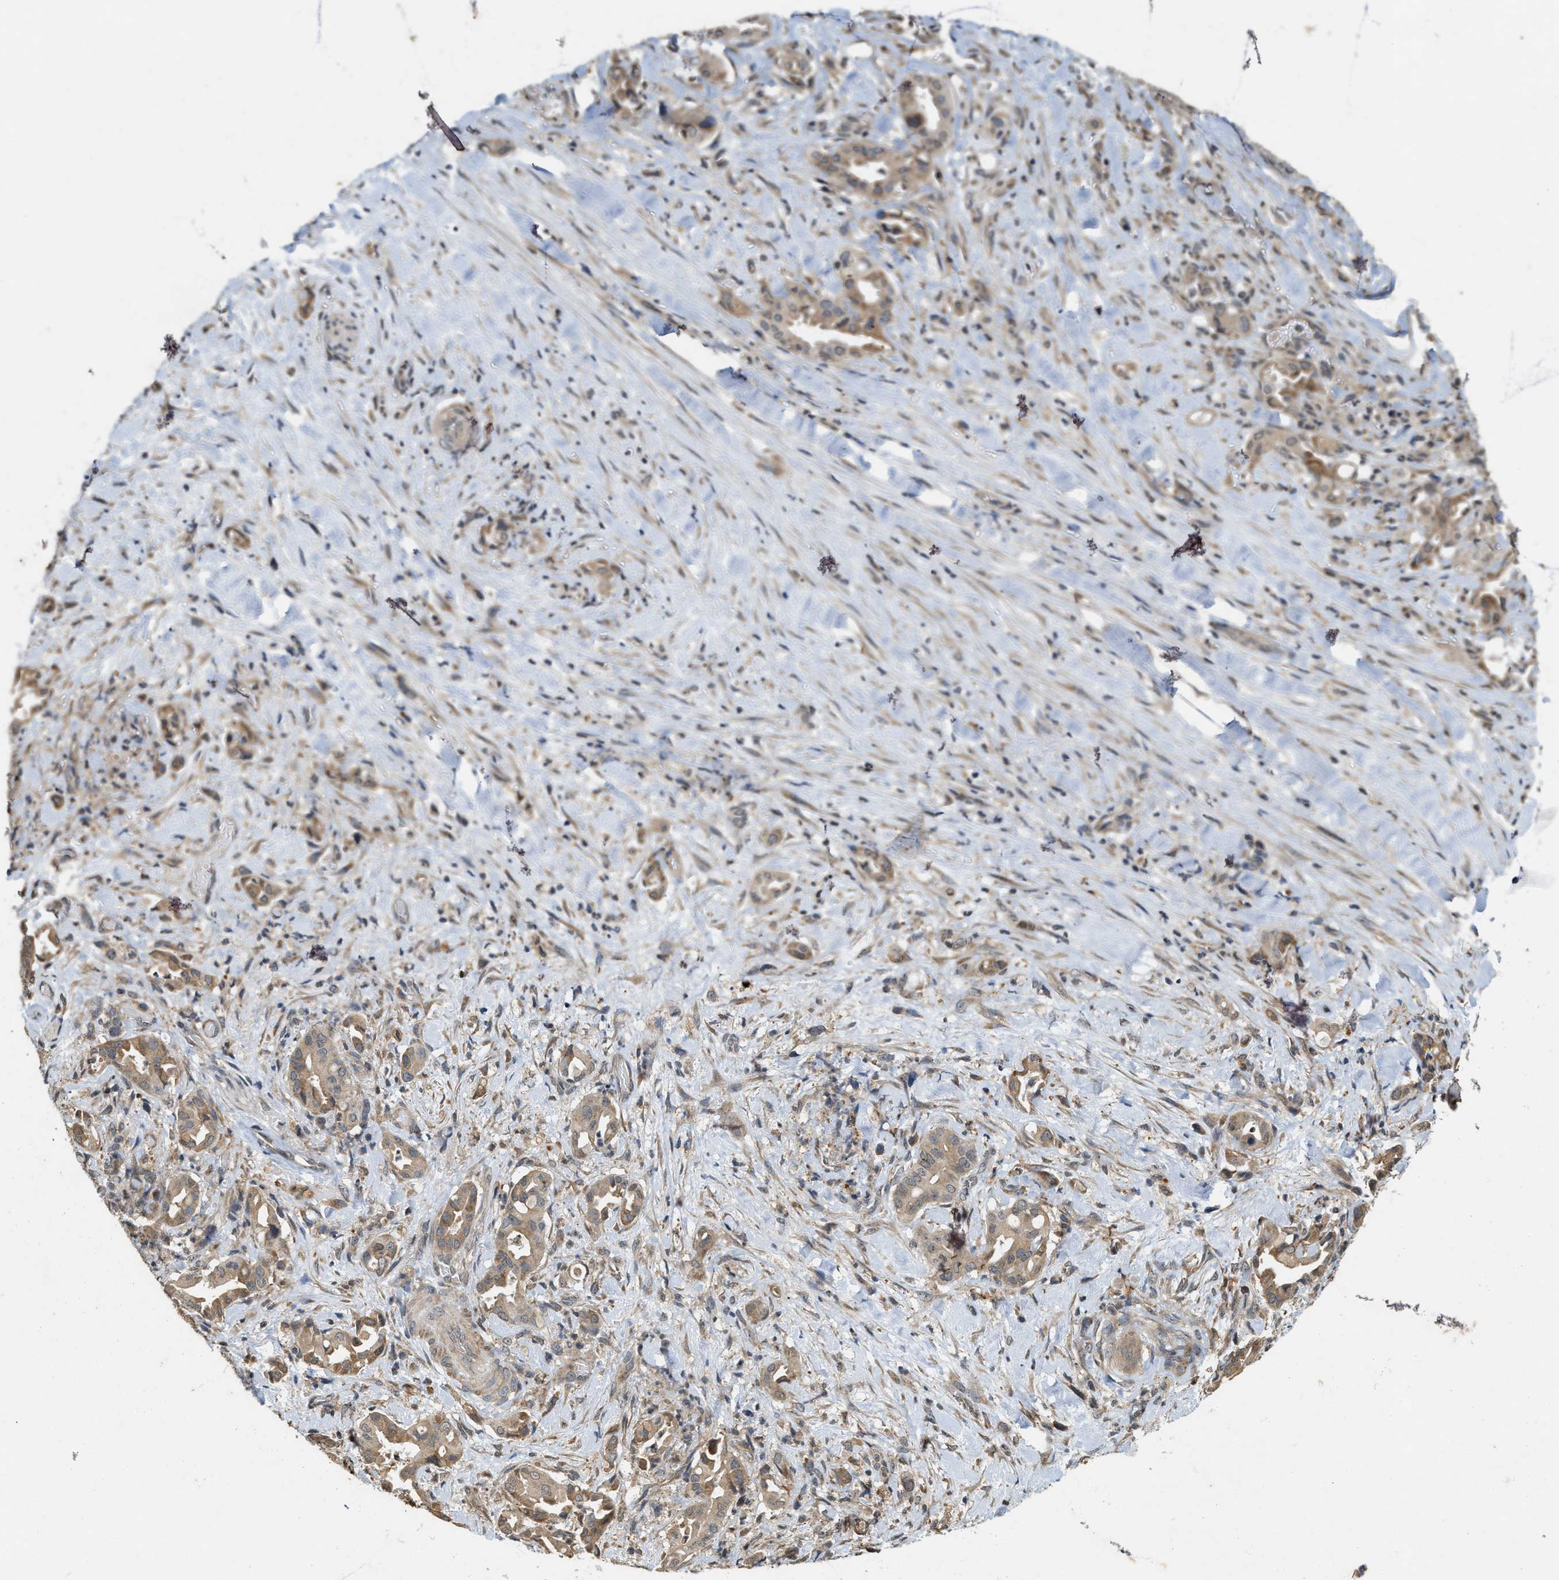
{"staining": {"intensity": "moderate", "quantity": "25%-75%", "location": "cytoplasmic/membranous"}, "tissue": "liver cancer", "cell_type": "Tumor cells", "image_type": "cancer", "snomed": [{"axis": "morphology", "description": "Cholangiocarcinoma"}, {"axis": "topography", "description": "Liver"}], "caption": "This micrograph reveals IHC staining of human liver cholangiocarcinoma, with medium moderate cytoplasmic/membranous expression in approximately 25%-75% of tumor cells.", "gene": "KIF21A", "patient": {"sex": "female", "age": 68}}